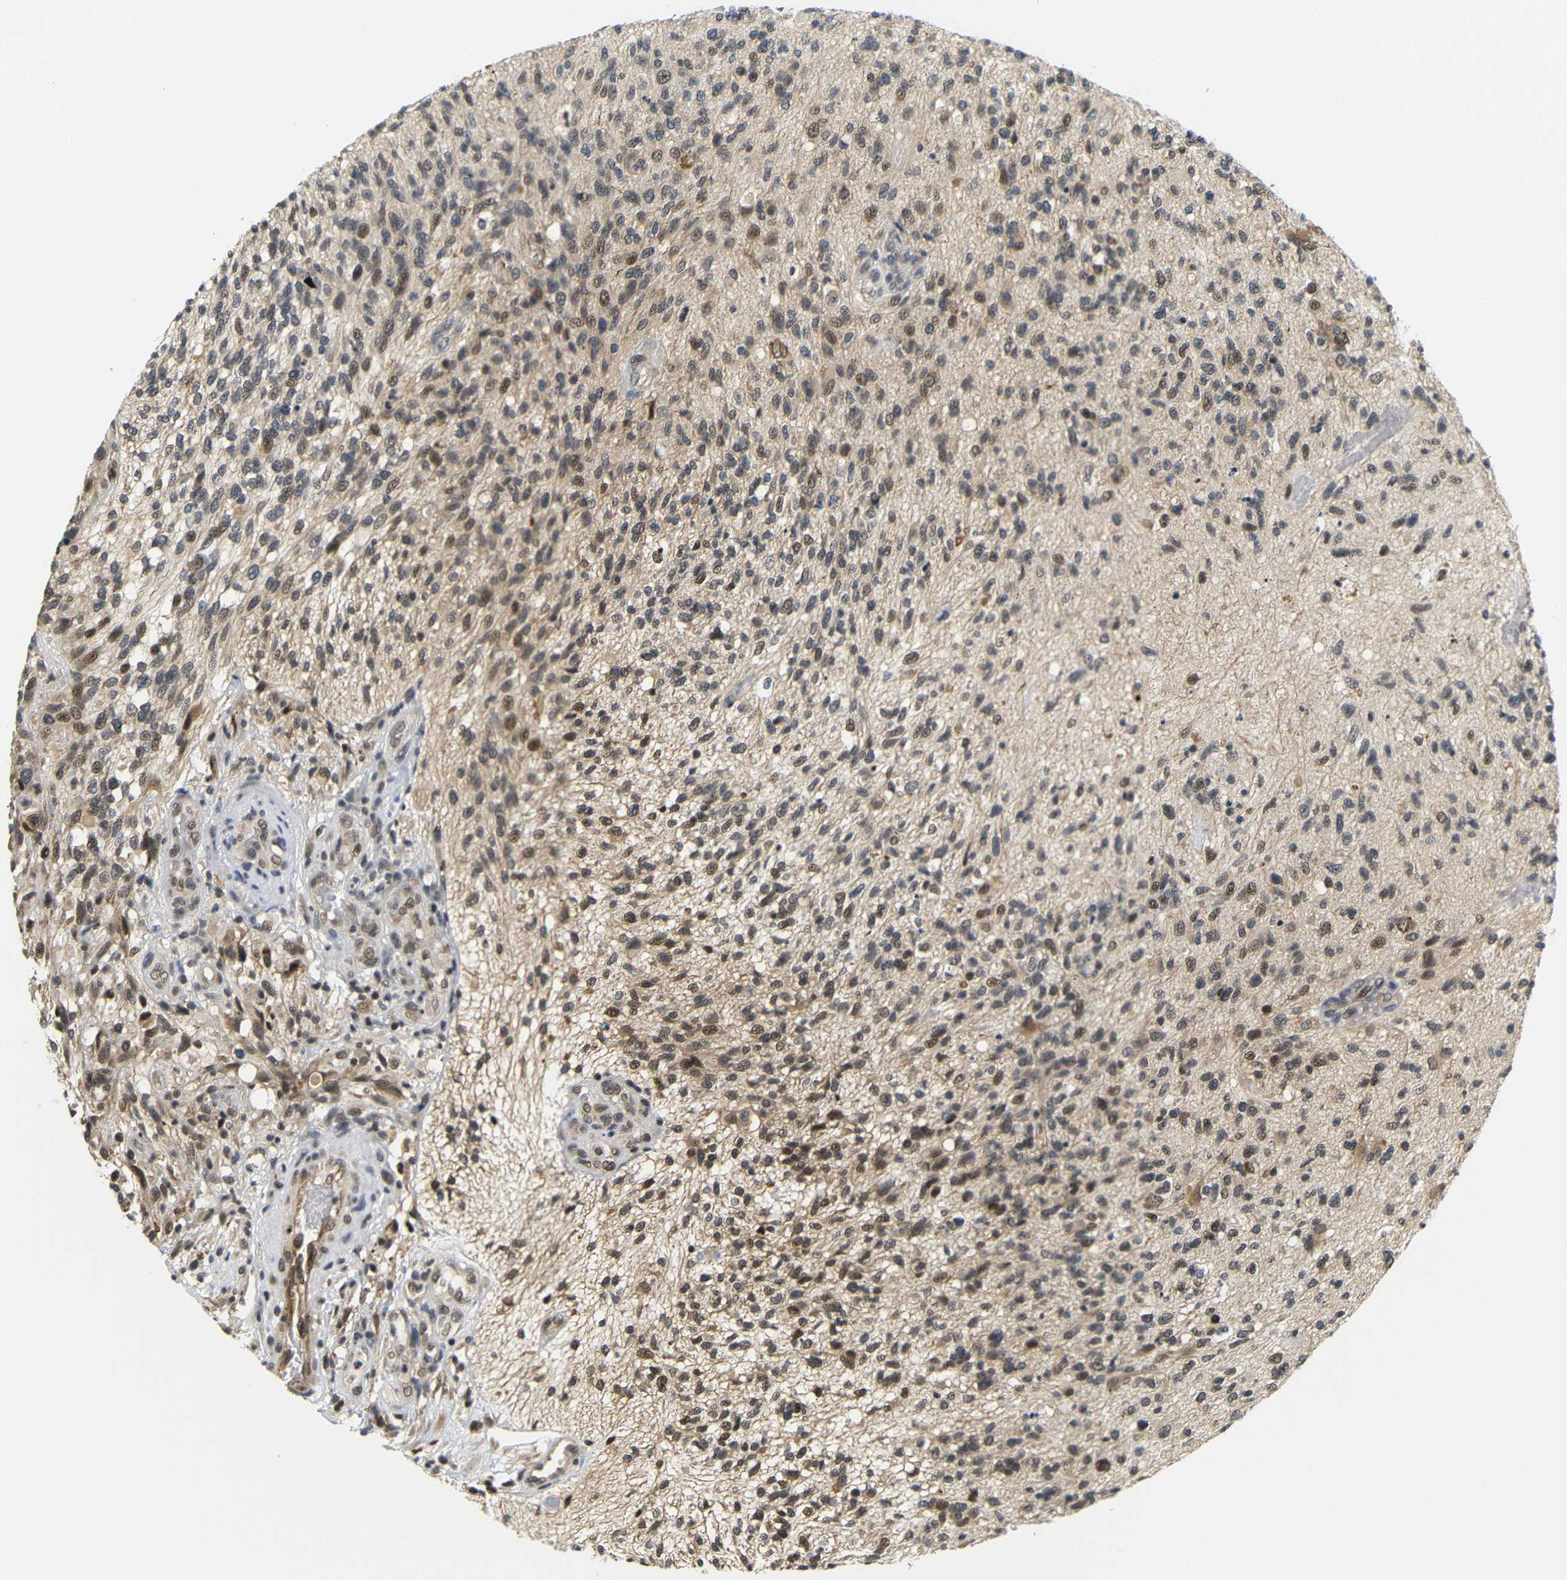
{"staining": {"intensity": "strong", "quantity": ">75%", "location": "cytoplasmic/membranous,nuclear"}, "tissue": "glioma", "cell_type": "Tumor cells", "image_type": "cancer", "snomed": [{"axis": "morphology", "description": "Normal tissue, NOS"}, {"axis": "morphology", "description": "Glioma, malignant, High grade"}, {"axis": "topography", "description": "Cerebral cortex"}], "caption": "A brown stain shows strong cytoplasmic/membranous and nuclear positivity of a protein in human glioma tumor cells.", "gene": "GJA5", "patient": {"sex": "male", "age": 75}}